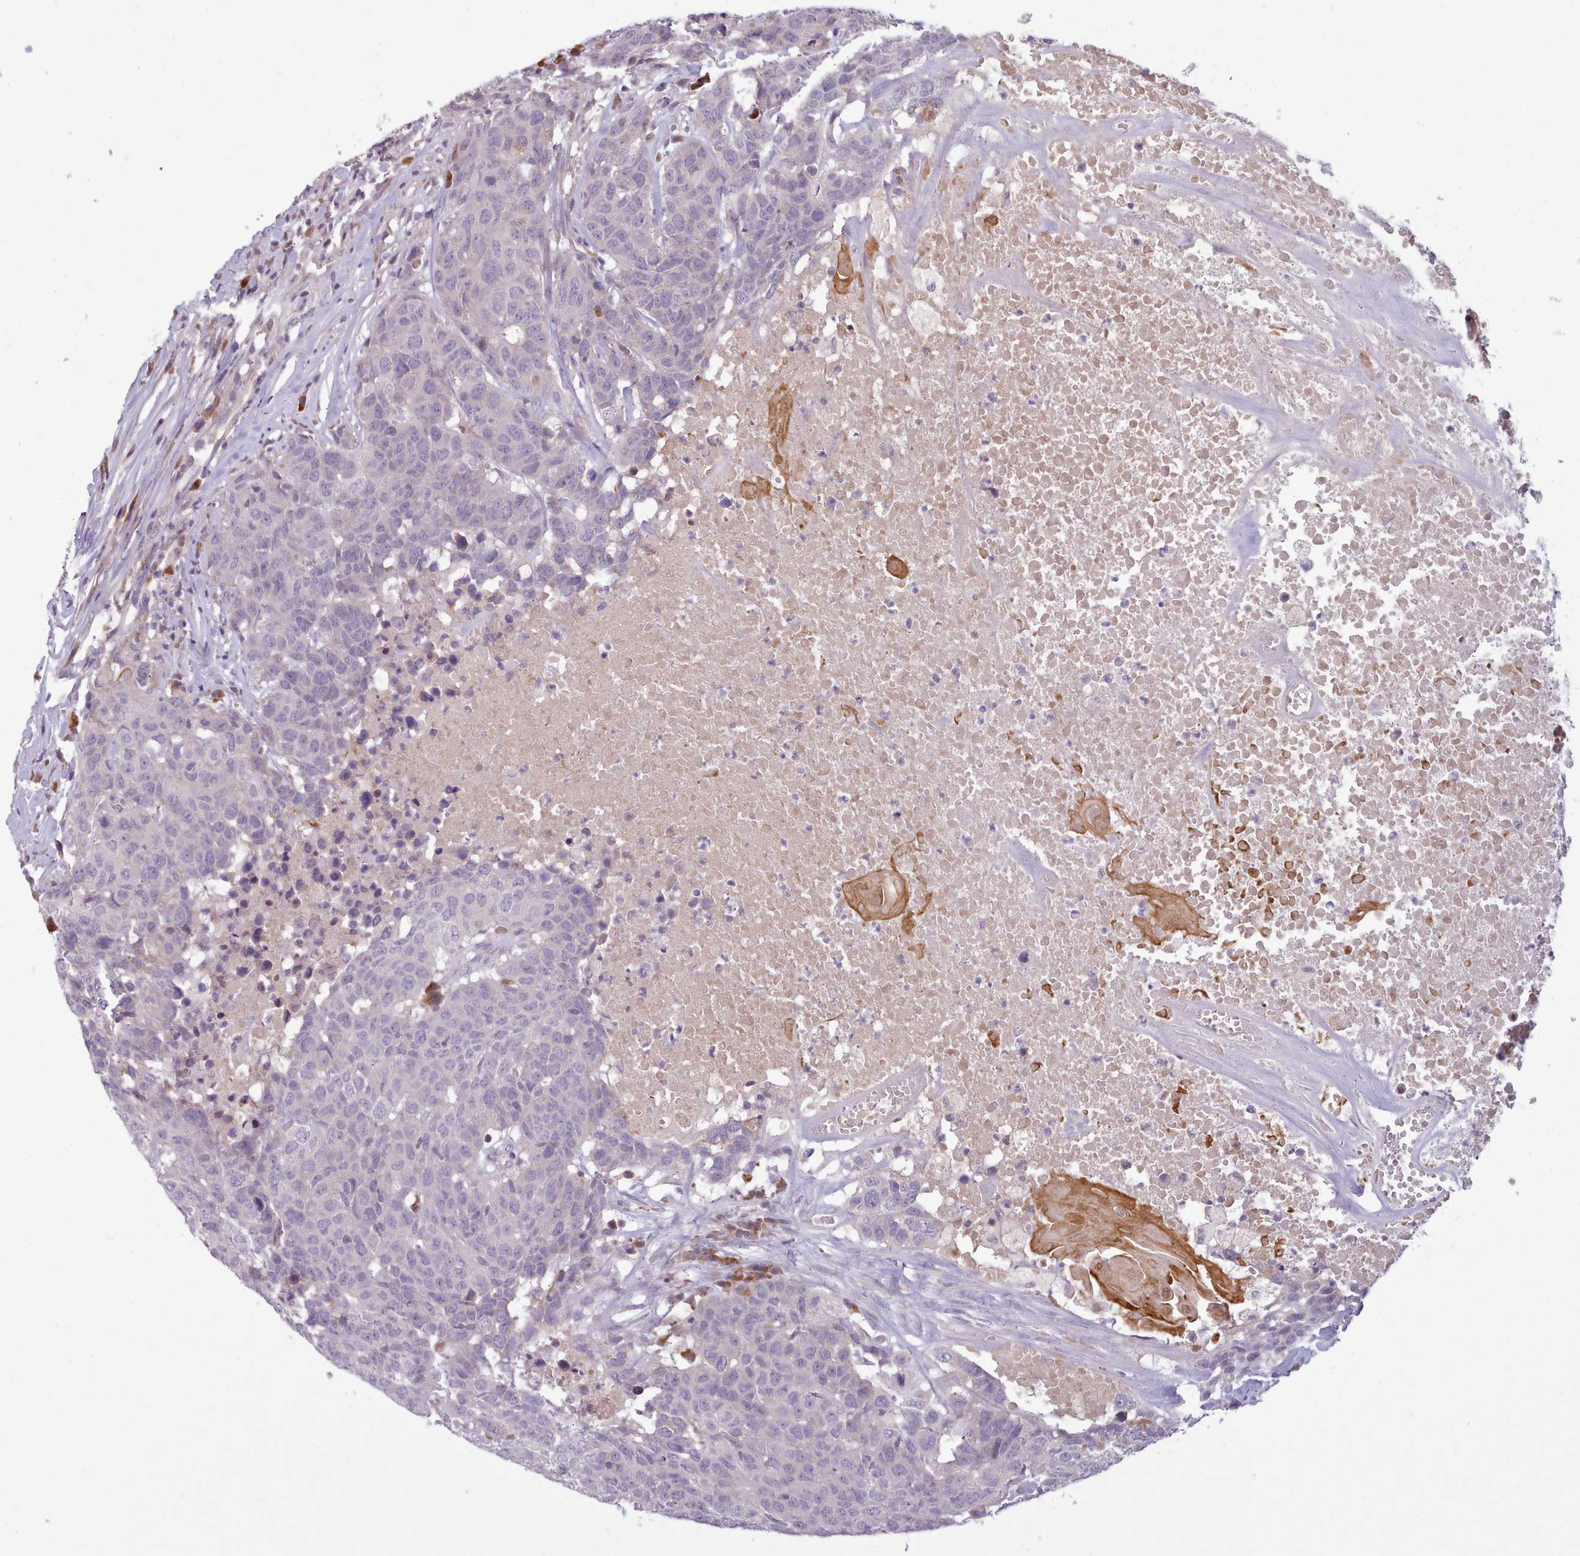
{"staining": {"intensity": "negative", "quantity": "none", "location": "none"}, "tissue": "head and neck cancer", "cell_type": "Tumor cells", "image_type": "cancer", "snomed": [{"axis": "morphology", "description": "Squamous cell carcinoma, NOS"}, {"axis": "topography", "description": "Head-Neck"}], "caption": "Tumor cells show no significant staining in head and neck cancer.", "gene": "NMRK1", "patient": {"sex": "male", "age": 66}}